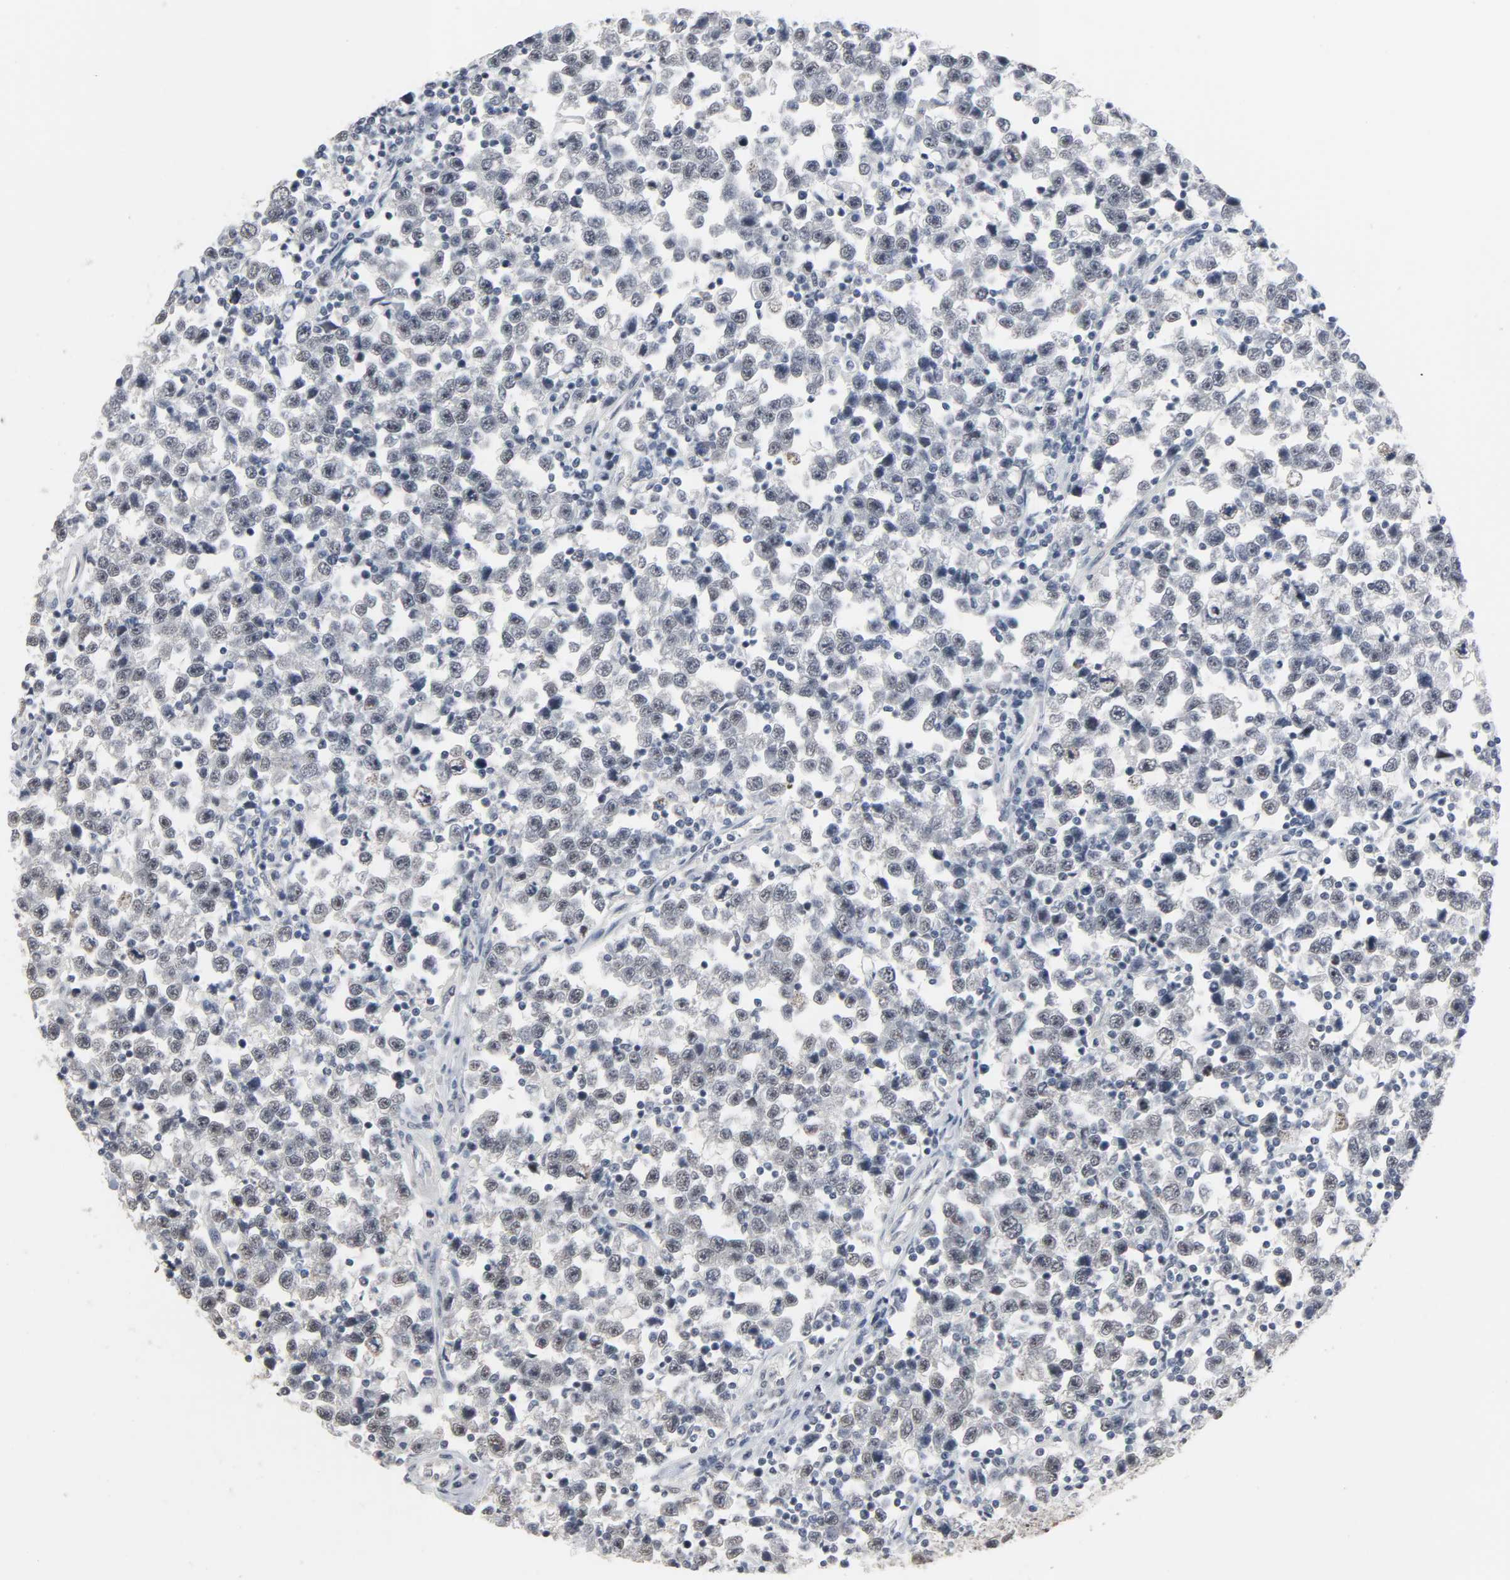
{"staining": {"intensity": "negative", "quantity": "none", "location": "none"}, "tissue": "testis cancer", "cell_type": "Tumor cells", "image_type": "cancer", "snomed": [{"axis": "morphology", "description": "Seminoma, NOS"}, {"axis": "topography", "description": "Testis"}], "caption": "A micrograph of human seminoma (testis) is negative for staining in tumor cells.", "gene": "ACSS2", "patient": {"sex": "male", "age": 43}}